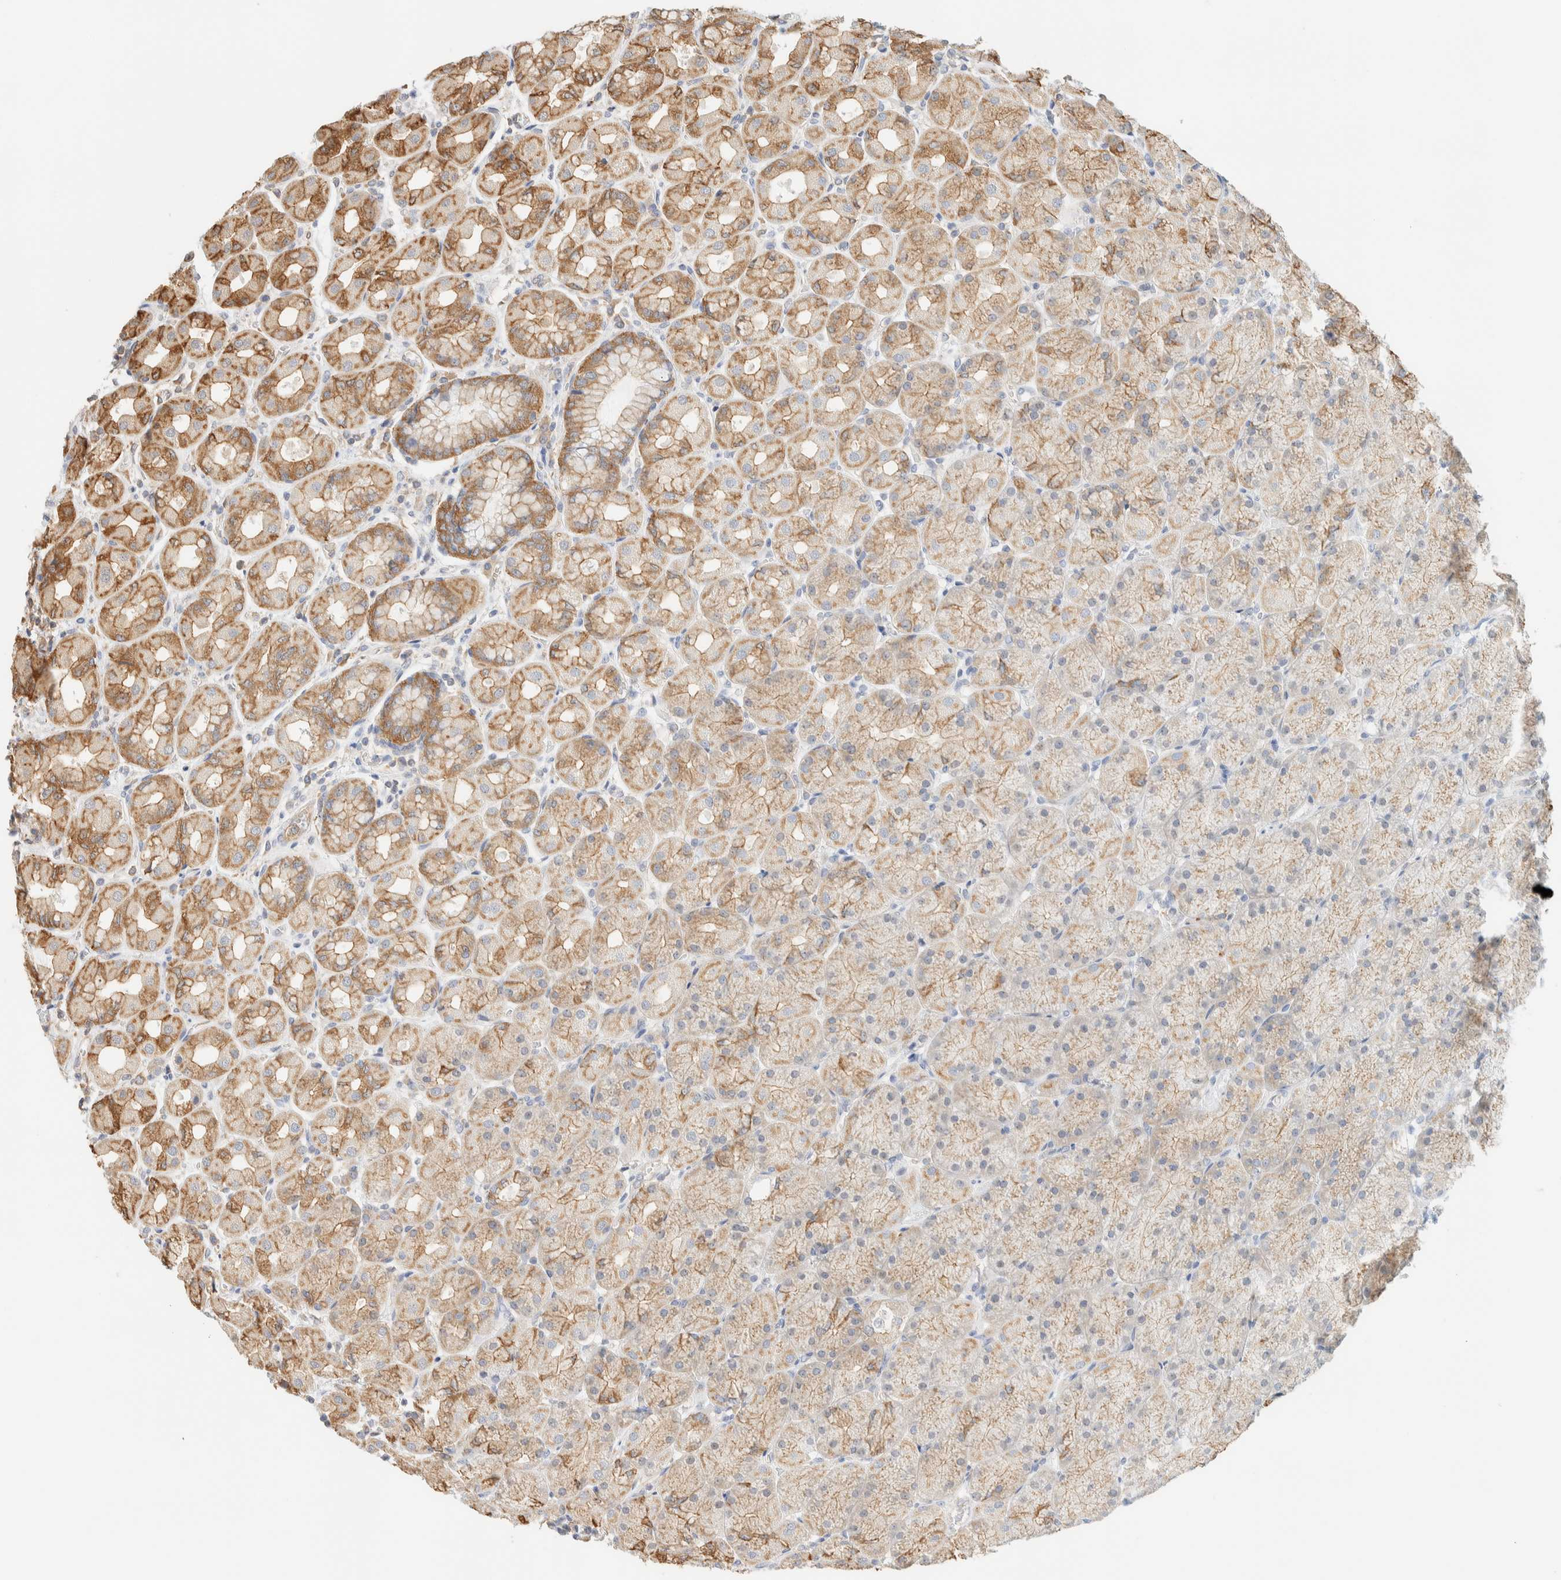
{"staining": {"intensity": "moderate", "quantity": ">75%", "location": "cytoplasmic/membranous"}, "tissue": "stomach", "cell_type": "Glandular cells", "image_type": "normal", "snomed": [{"axis": "morphology", "description": "Normal tissue, NOS"}, {"axis": "topography", "description": "Stomach, upper"}], "caption": "An IHC micrograph of benign tissue is shown. Protein staining in brown highlights moderate cytoplasmic/membranous positivity in stomach within glandular cells.", "gene": "TBC1D8B", "patient": {"sex": "female", "age": 56}}